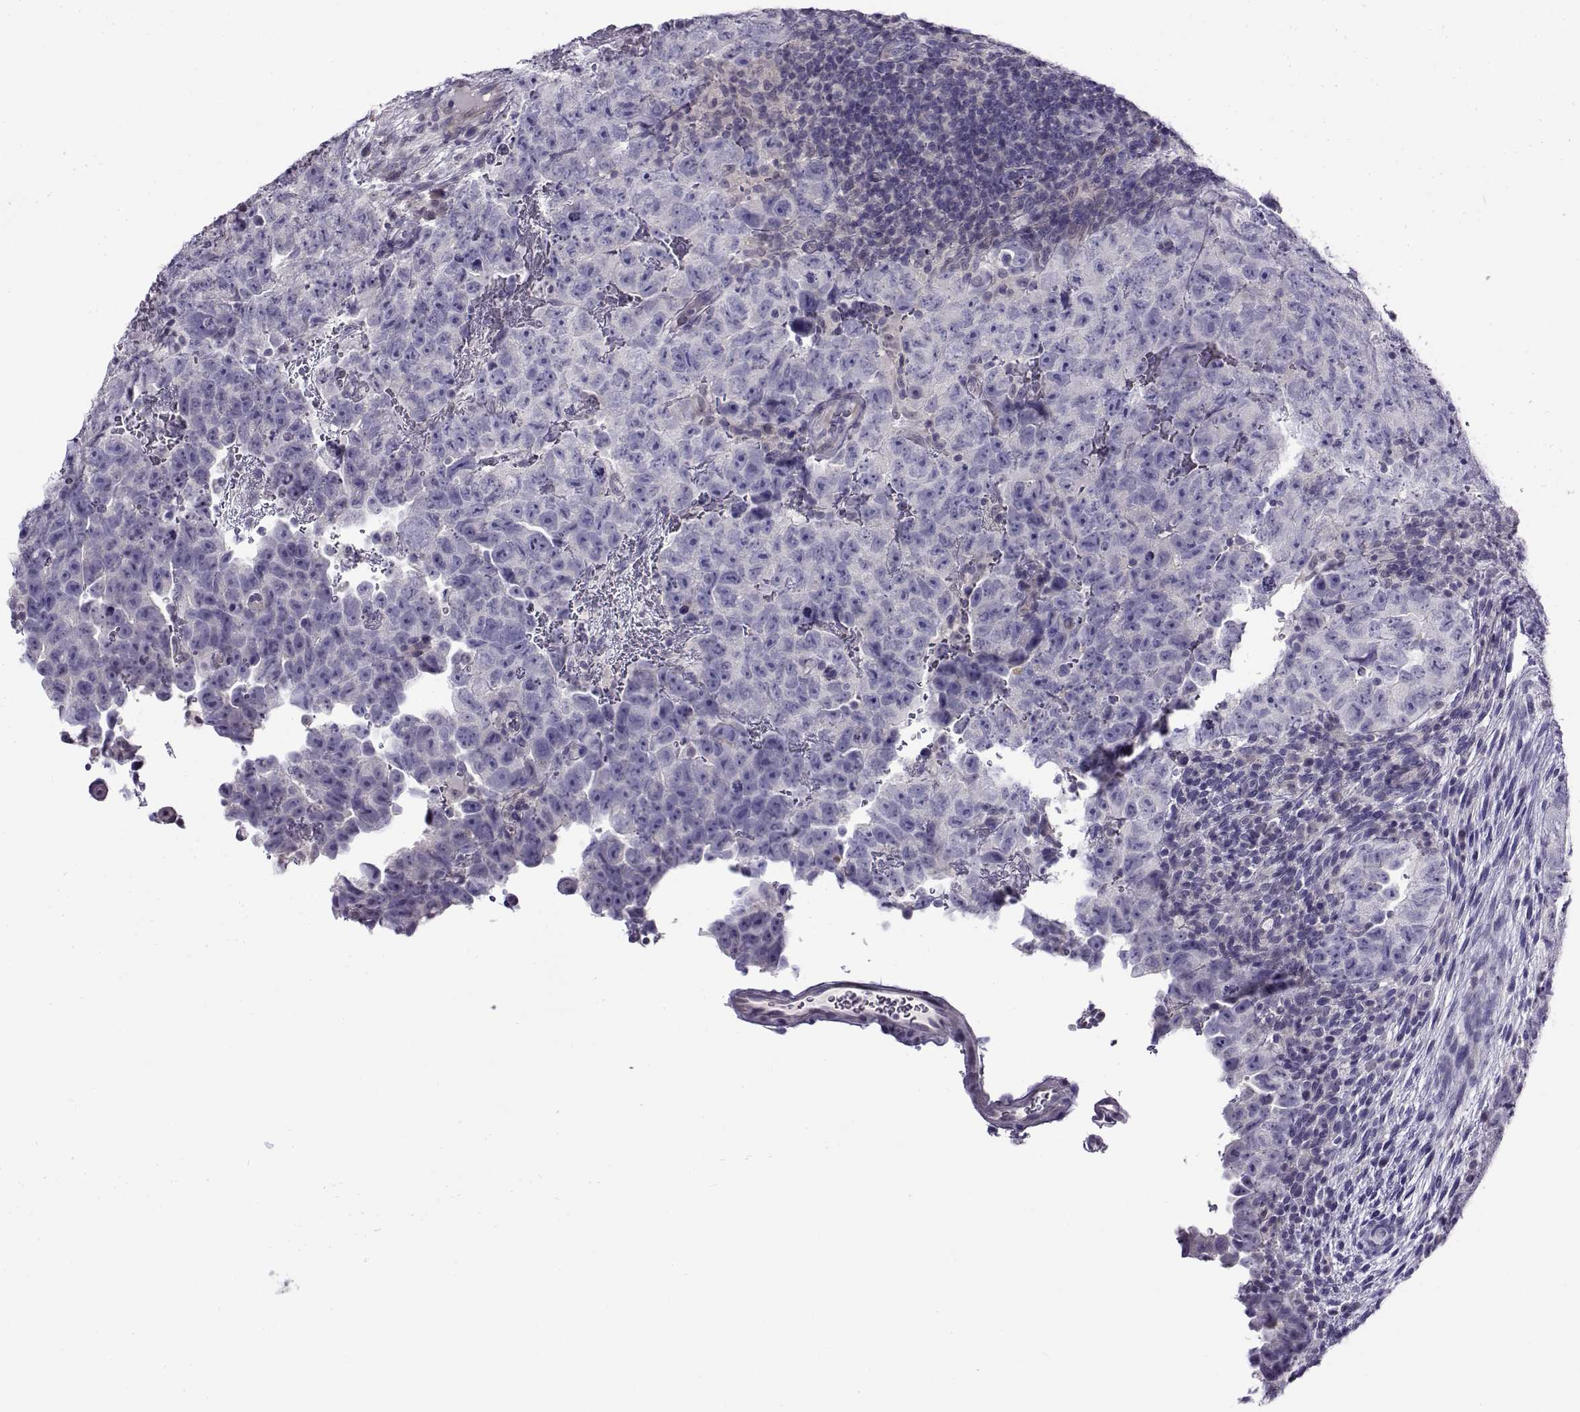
{"staining": {"intensity": "negative", "quantity": "none", "location": "none"}, "tissue": "testis cancer", "cell_type": "Tumor cells", "image_type": "cancer", "snomed": [{"axis": "morphology", "description": "Carcinoma, Embryonal, NOS"}, {"axis": "topography", "description": "Testis"}], "caption": "Immunohistochemistry micrograph of neoplastic tissue: testis embryonal carcinoma stained with DAB (3,3'-diaminobenzidine) shows no significant protein expression in tumor cells. Nuclei are stained in blue.", "gene": "FEZF1", "patient": {"sex": "male", "age": 24}}